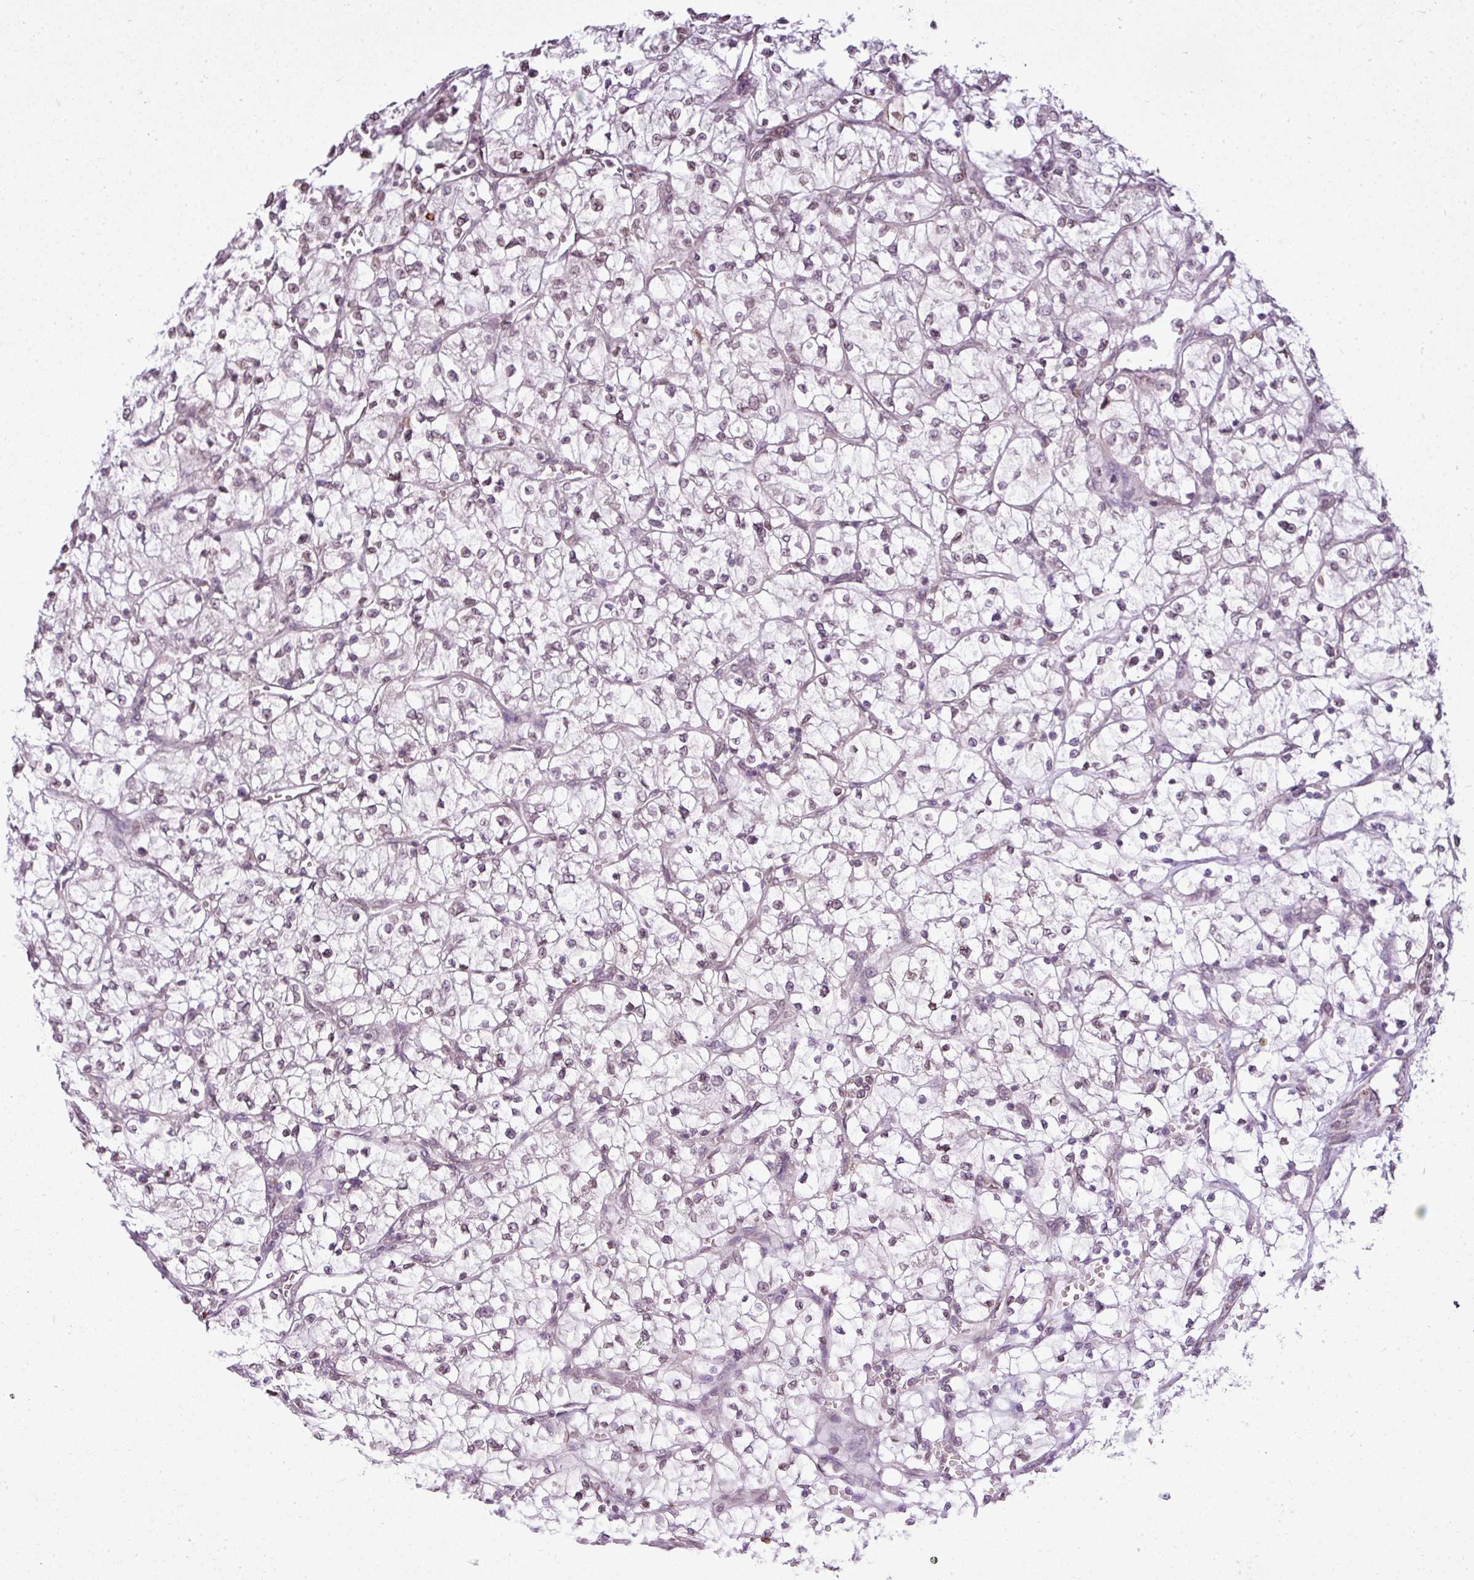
{"staining": {"intensity": "weak", "quantity": "<25%", "location": "nuclear"}, "tissue": "renal cancer", "cell_type": "Tumor cells", "image_type": "cancer", "snomed": [{"axis": "morphology", "description": "Adenocarcinoma, NOS"}, {"axis": "topography", "description": "Kidney"}], "caption": "Immunohistochemical staining of renal adenocarcinoma shows no significant expression in tumor cells.", "gene": "COX18", "patient": {"sex": "female", "age": 64}}